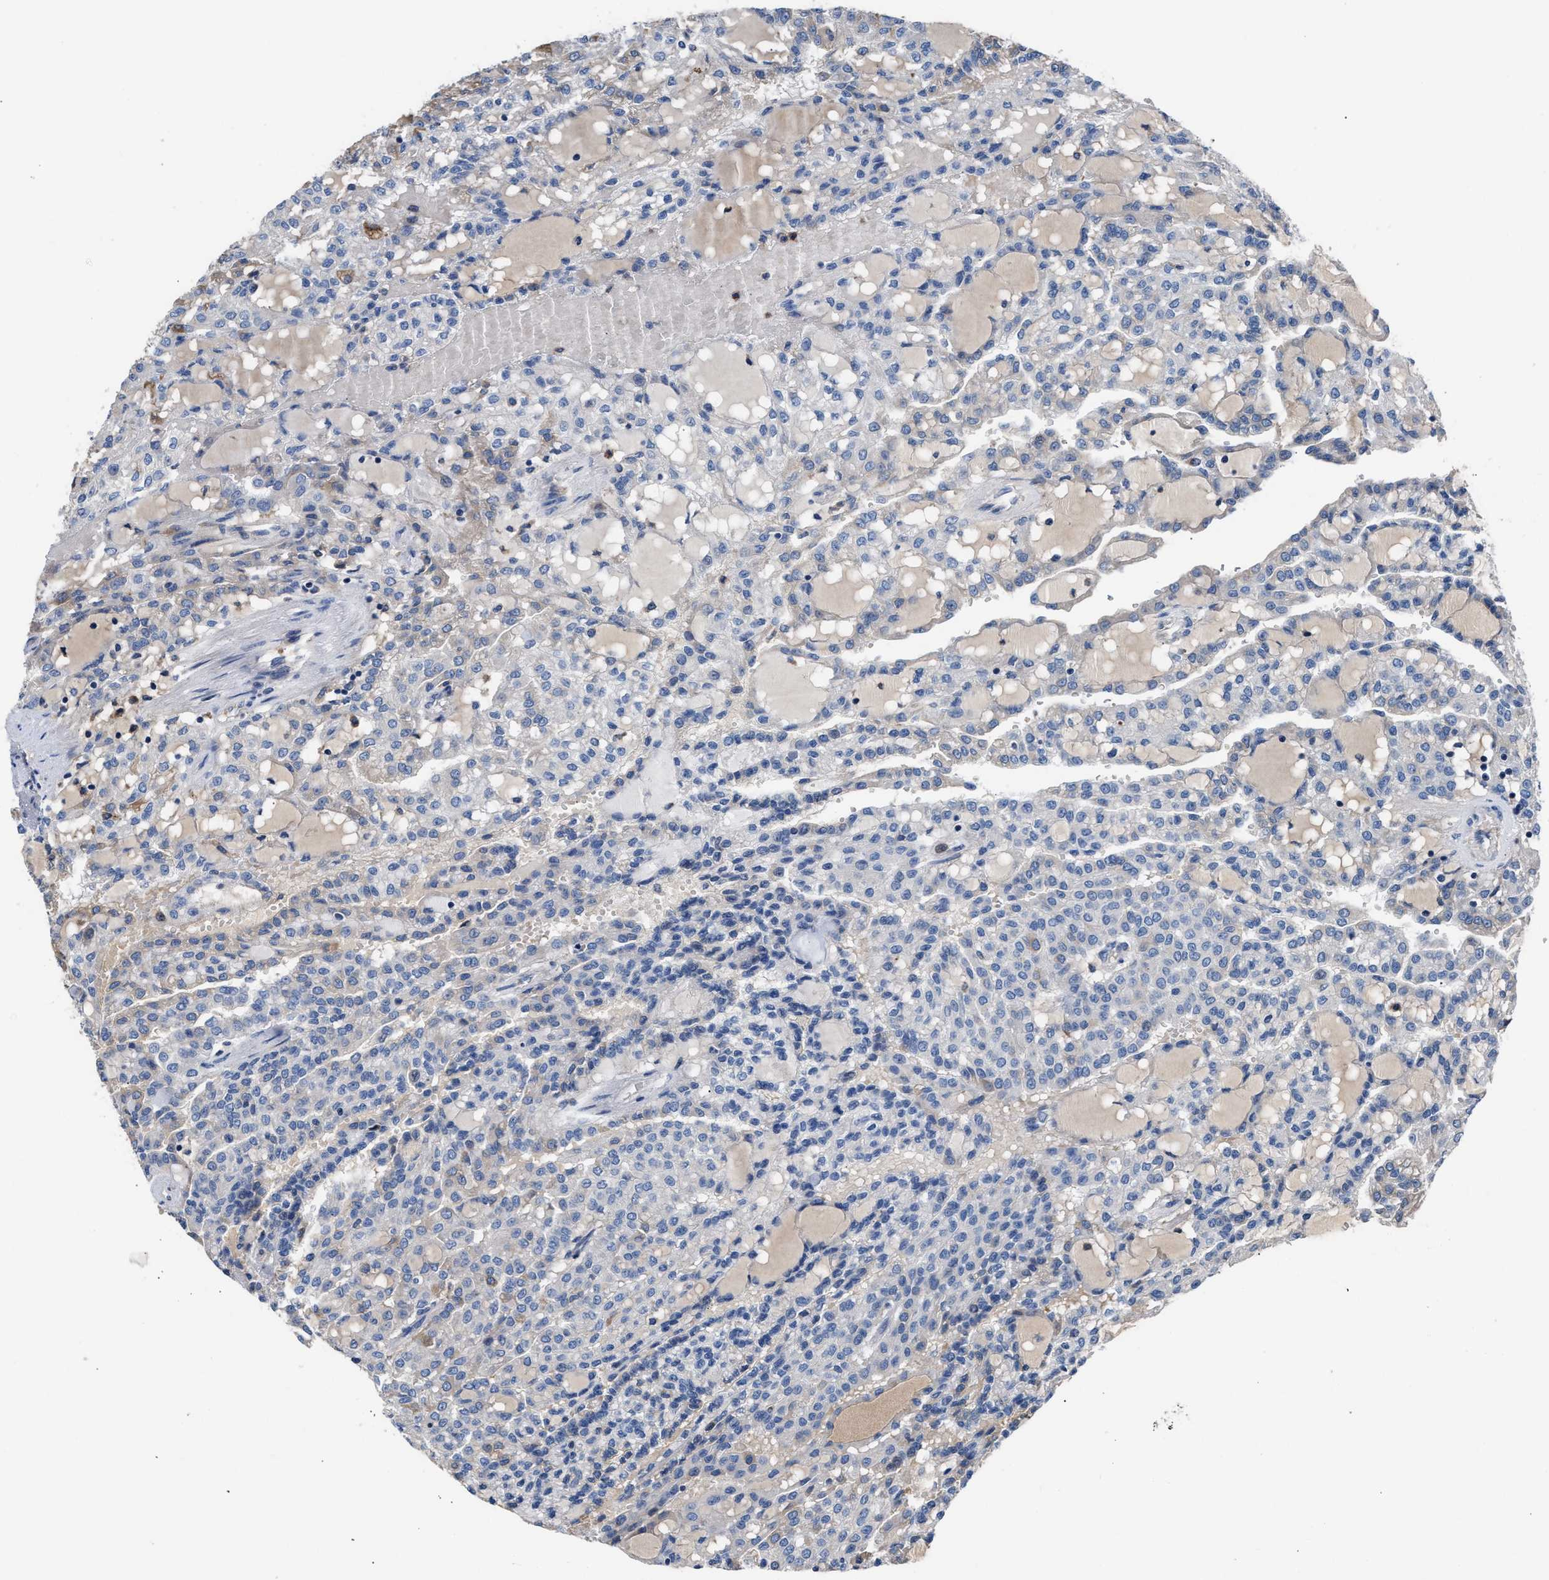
{"staining": {"intensity": "negative", "quantity": "none", "location": "none"}, "tissue": "renal cancer", "cell_type": "Tumor cells", "image_type": "cancer", "snomed": [{"axis": "morphology", "description": "Adenocarcinoma, NOS"}, {"axis": "topography", "description": "Kidney"}], "caption": "Immunohistochemistry photomicrograph of neoplastic tissue: human renal cancer stained with DAB shows no significant protein positivity in tumor cells.", "gene": "CCDC171", "patient": {"sex": "male", "age": 63}}